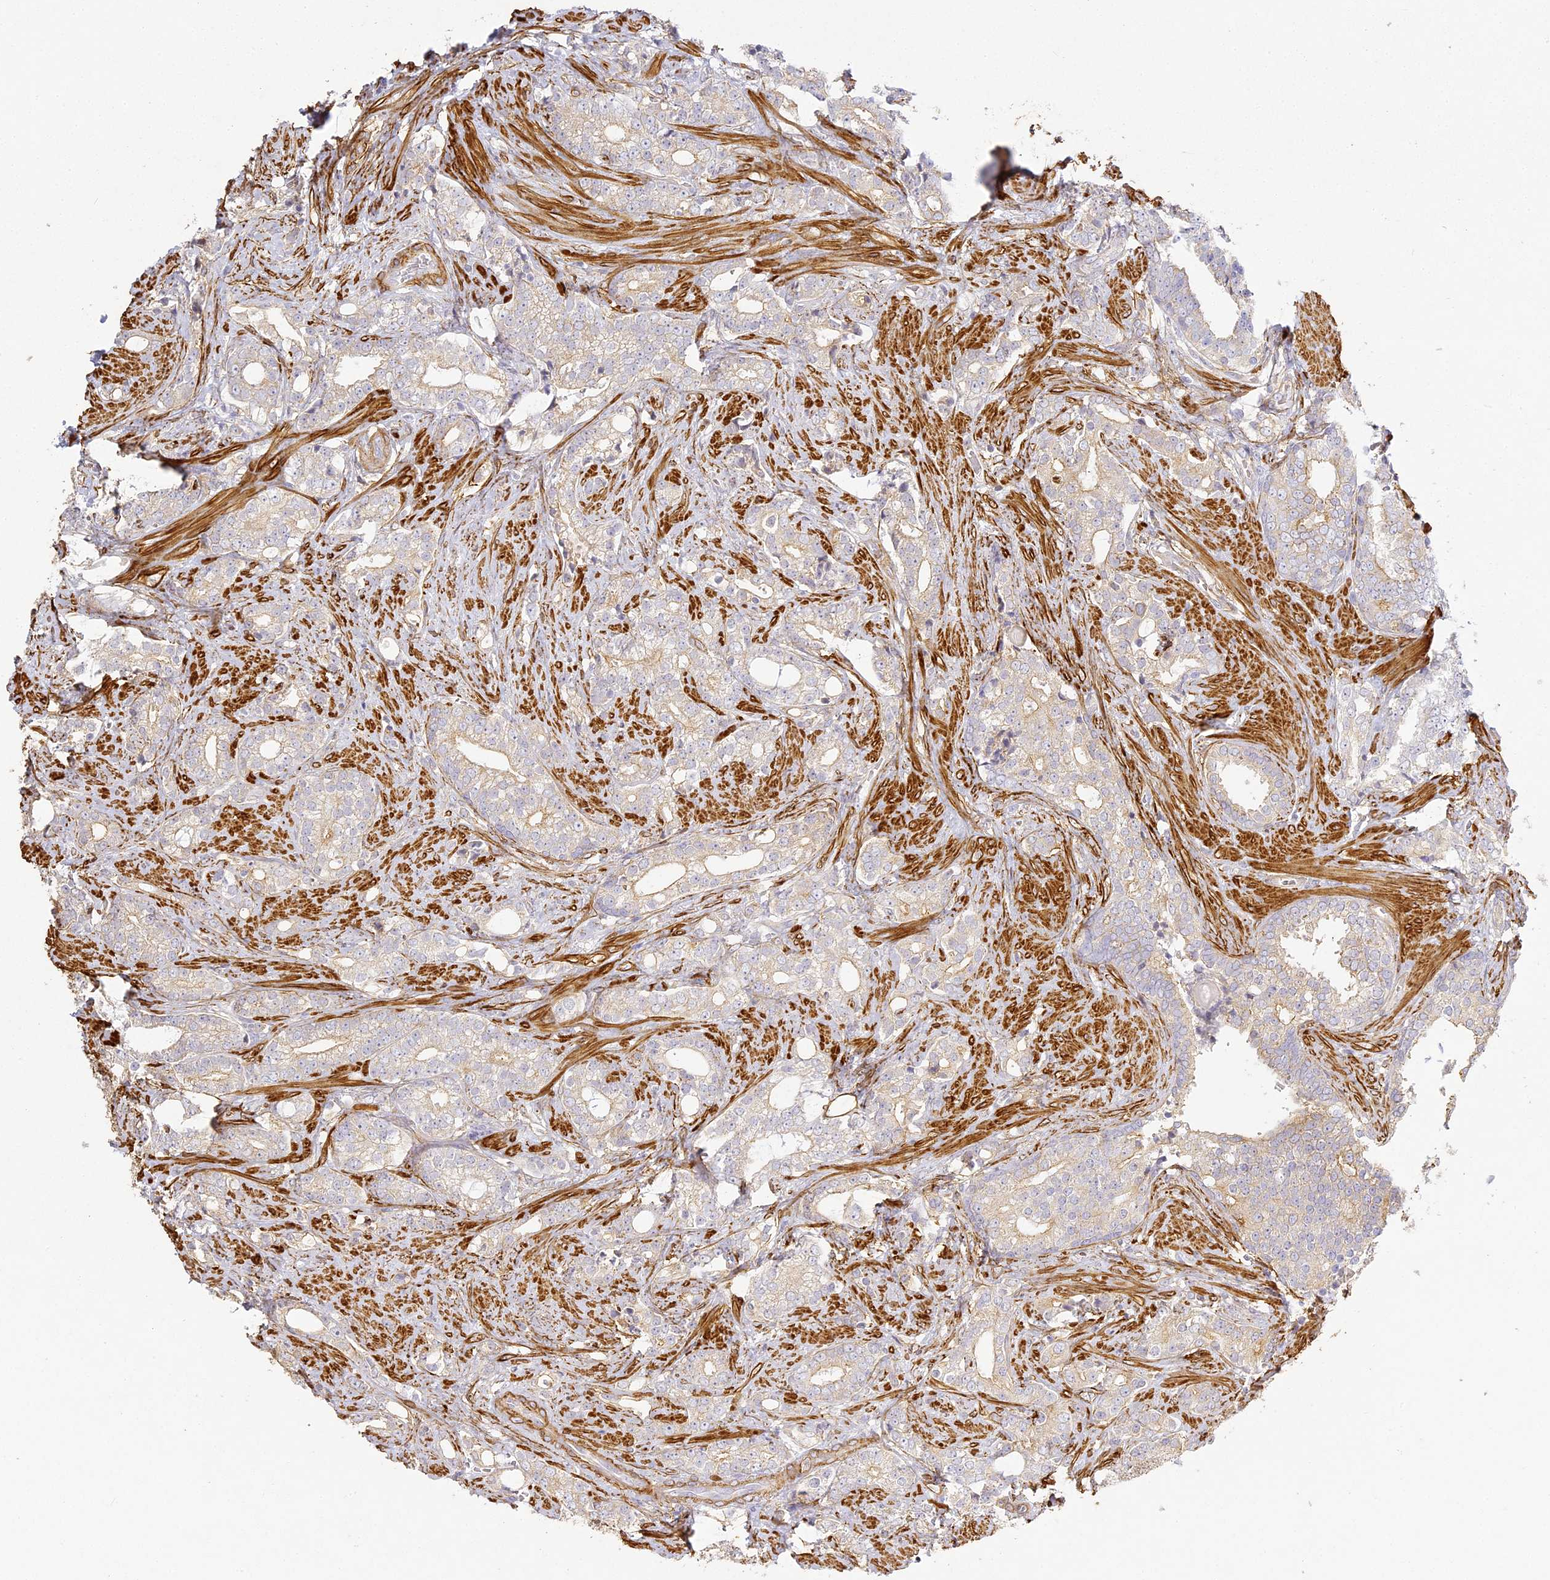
{"staining": {"intensity": "weak", "quantity": "<25%", "location": "cytoplasmic/membranous"}, "tissue": "prostate cancer", "cell_type": "Tumor cells", "image_type": "cancer", "snomed": [{"axis": "morphology", "description": "Adenocarcinoma, High grade"}, {"axis": "topography", "description": "Prostate and seminal vesicle, NOS"}], "caption": "Immunohistochemistry (IHC) micrograph of neoplastic tissue: high-grade adenocarcinoma (prostate) stained with DAB shows no significant protein staining in tumor cells.", "gene": "MED28", "patient": {"sex": "male", "age": 67}}